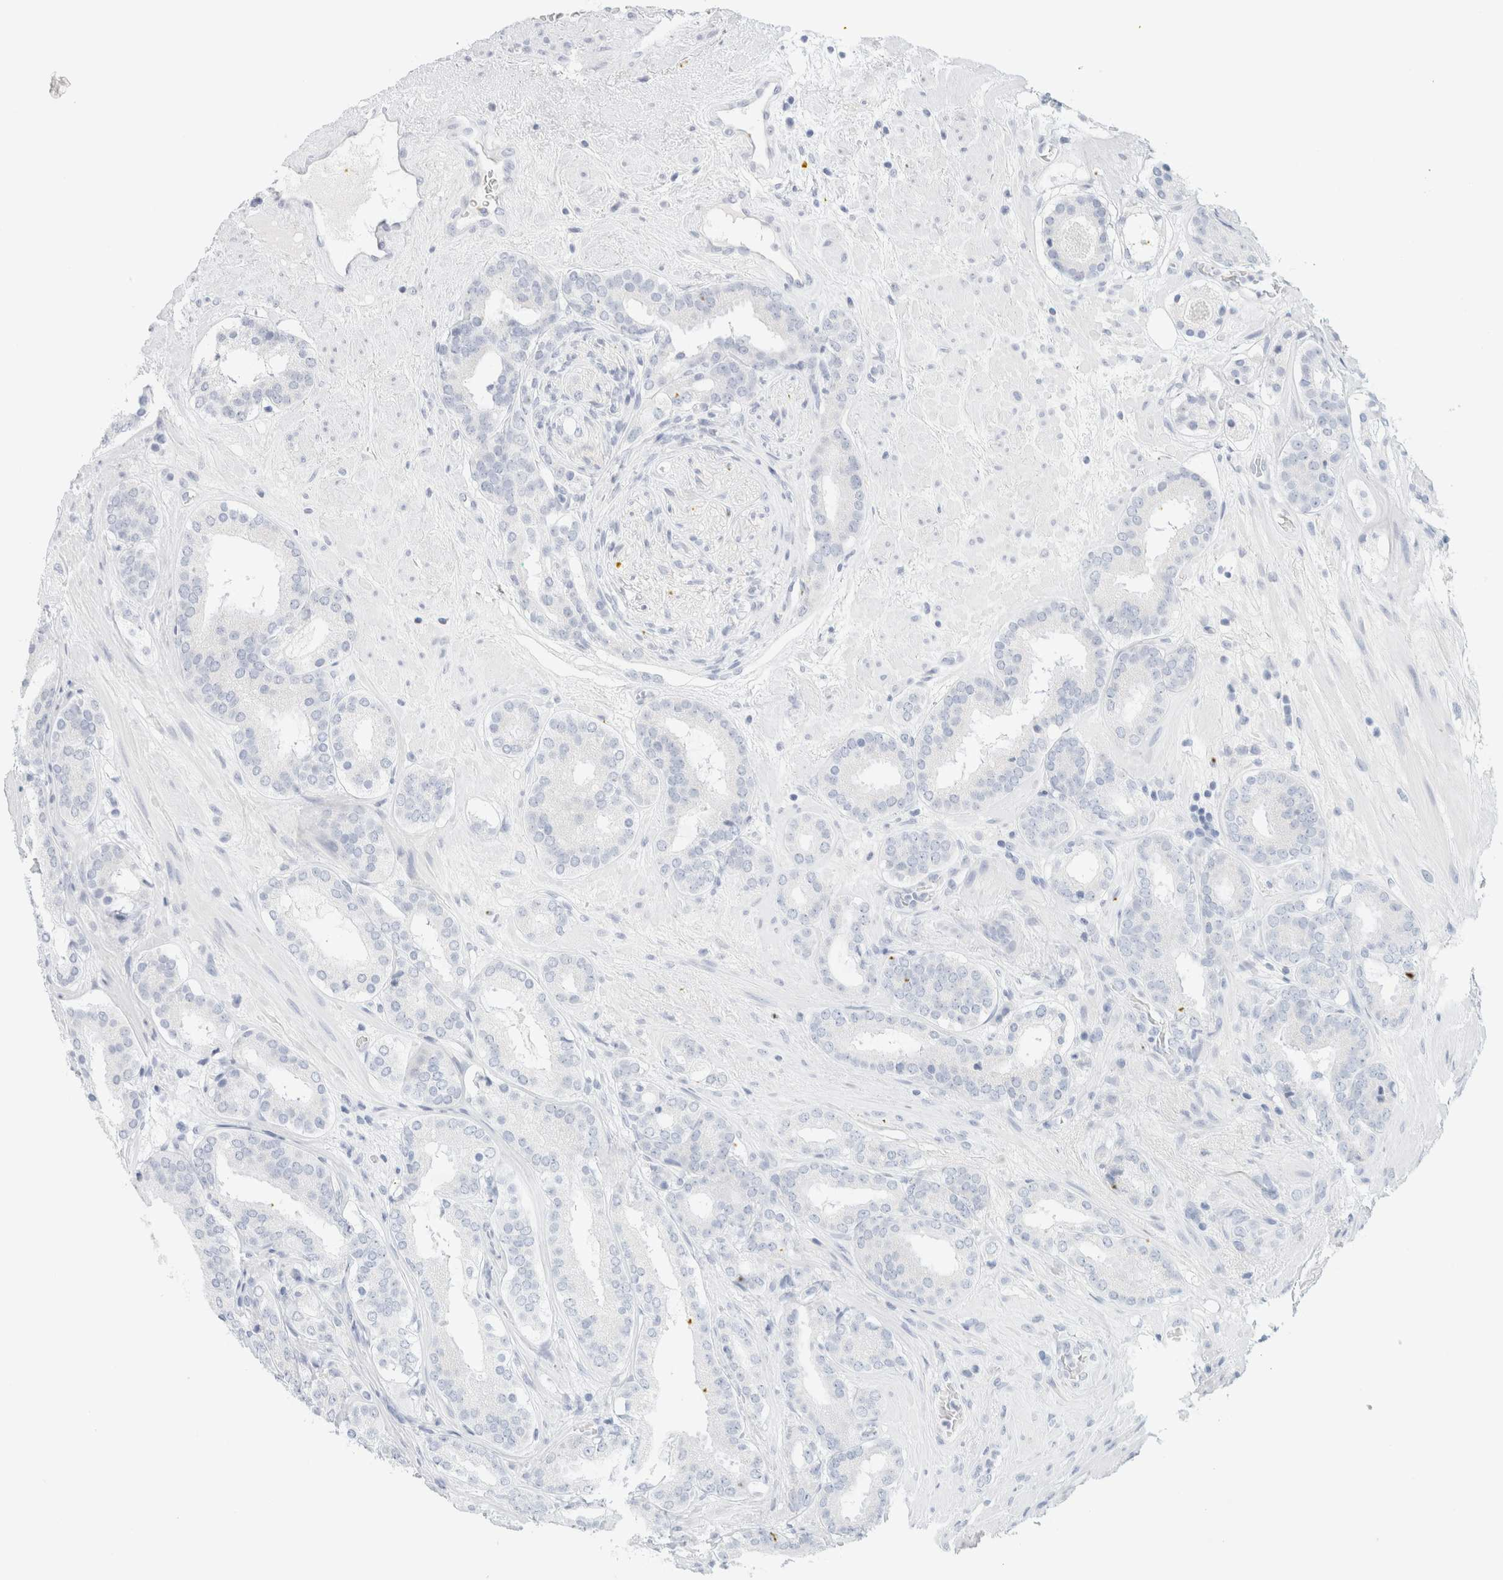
{"staining": {"intensity": "negative", "quantity": "none", "location": "none"}, "tissue": "prostate cancer", "cell_type": "Tumor cells", "image_type": "cancer", "snomed": [{"axis": "morphology", "description": "Adenocarcinoma, Low grade"}, {"axis": "topography", "description": "Prostate"}], "caption": "The histopathology image demonstrates no significant staining in tumor cells of prostate low-grade adenocarcinoma.", "gene": "HEXD", "patient": {"sex": "male", "age": 69}}